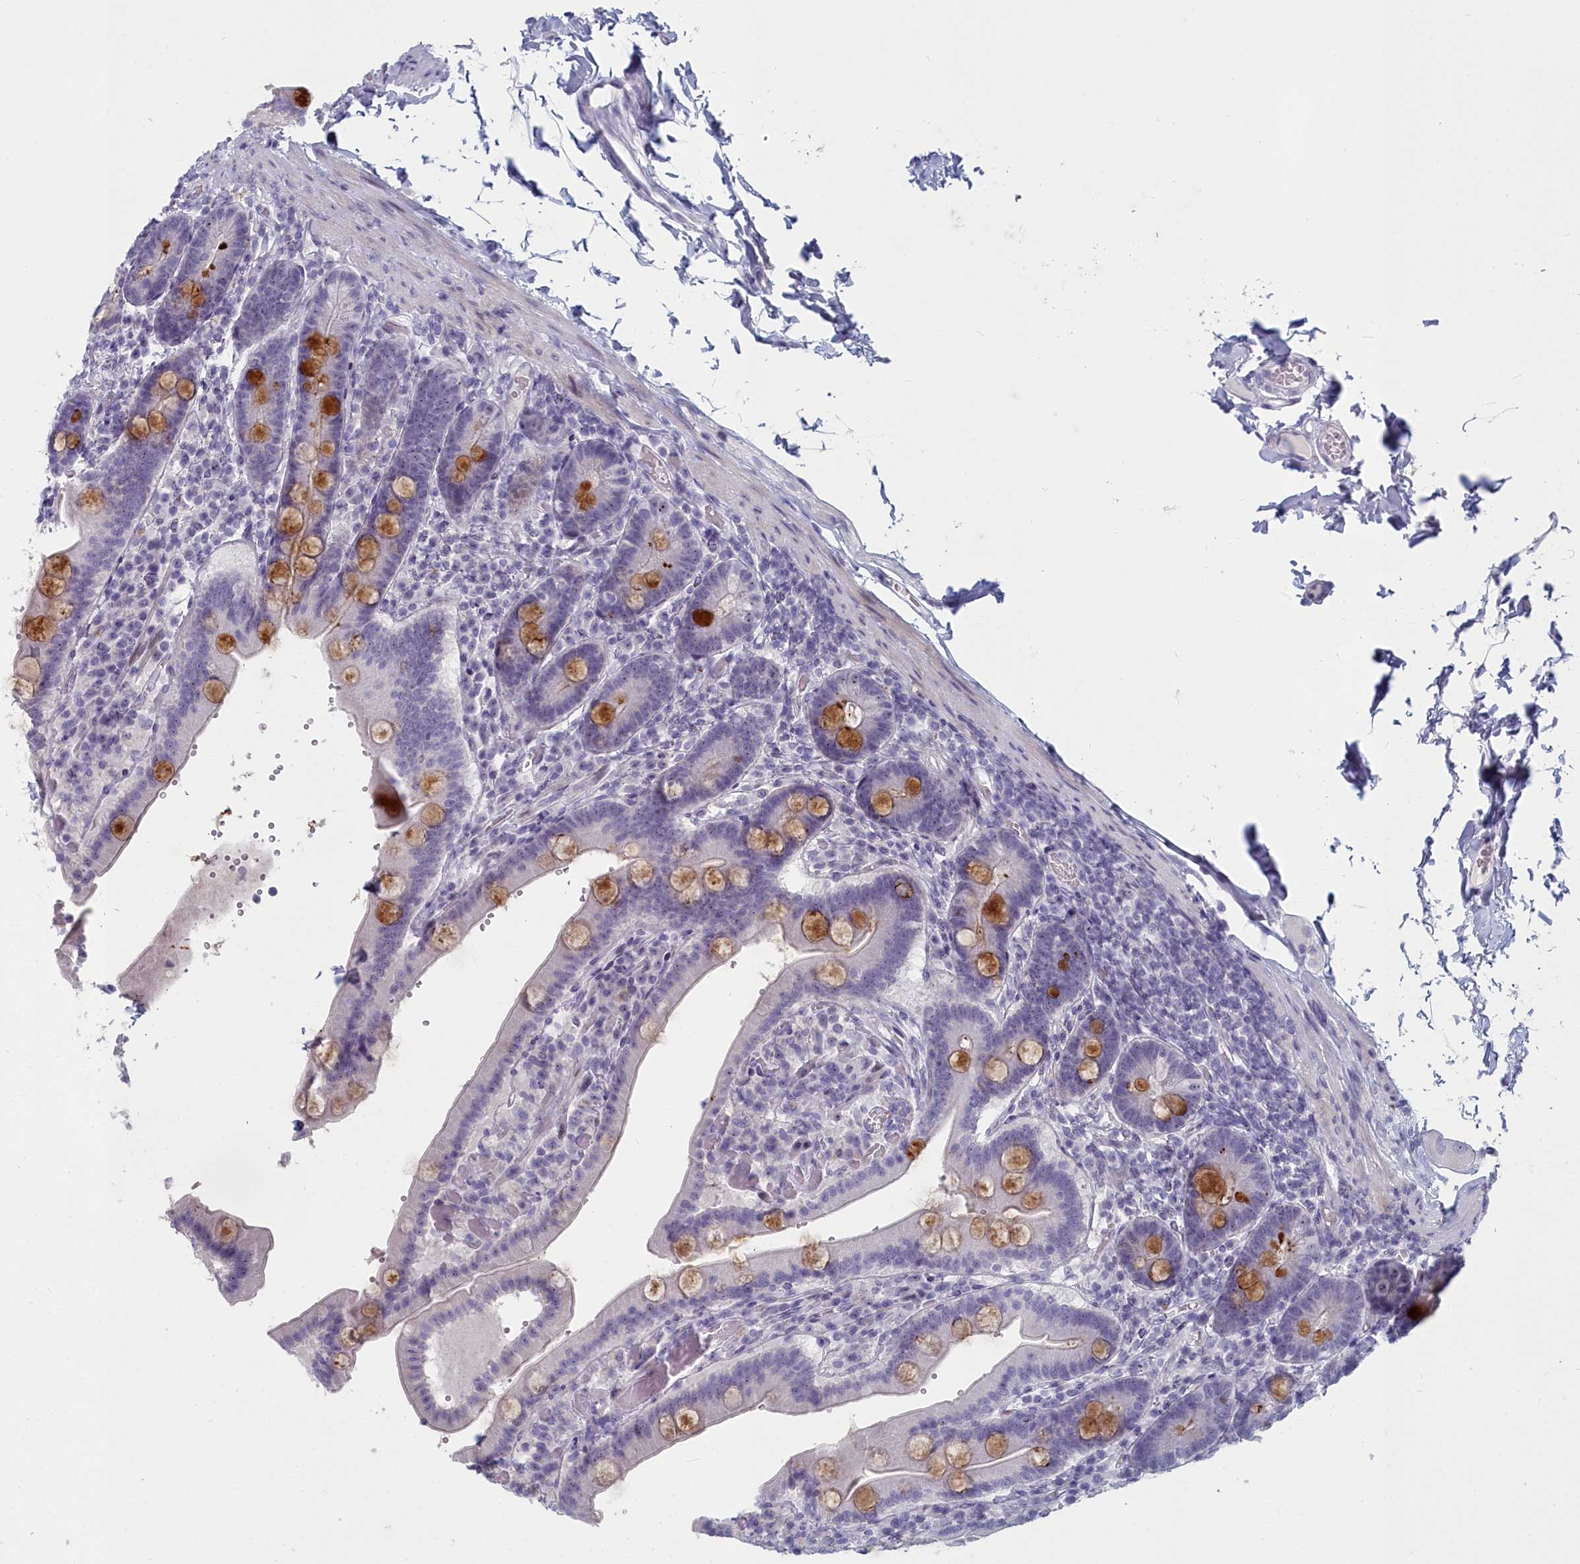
{"staining": {"intensity": "moderate", "quantity": "25%-75%", "location": "cytoplasmic/membranous"}, "tissue": "duodenum", "cell_type": "Glandular cells", "image_type": "normal", "snomed": [{"axis": "morphology", "description": "Normal tissue, NOS"}, {"axis": "topography", "description": "Duodenum"}], "caption": "An immunohistochemistry micrograph of unremarkable tissue is shown. Protein staining in brown highlights moderate cytoplasmic/membranous positivity in duodenum within glandular cells. The staining was performed using DAB (3,3'-diaminobenzidine) to visualize the protein expression in brown, while the nuclei were stained in blue with hematoxylin (Magnification: 20x).", "gene": "INSYN2A", "patient": {"sex": "female", "age": 62}}